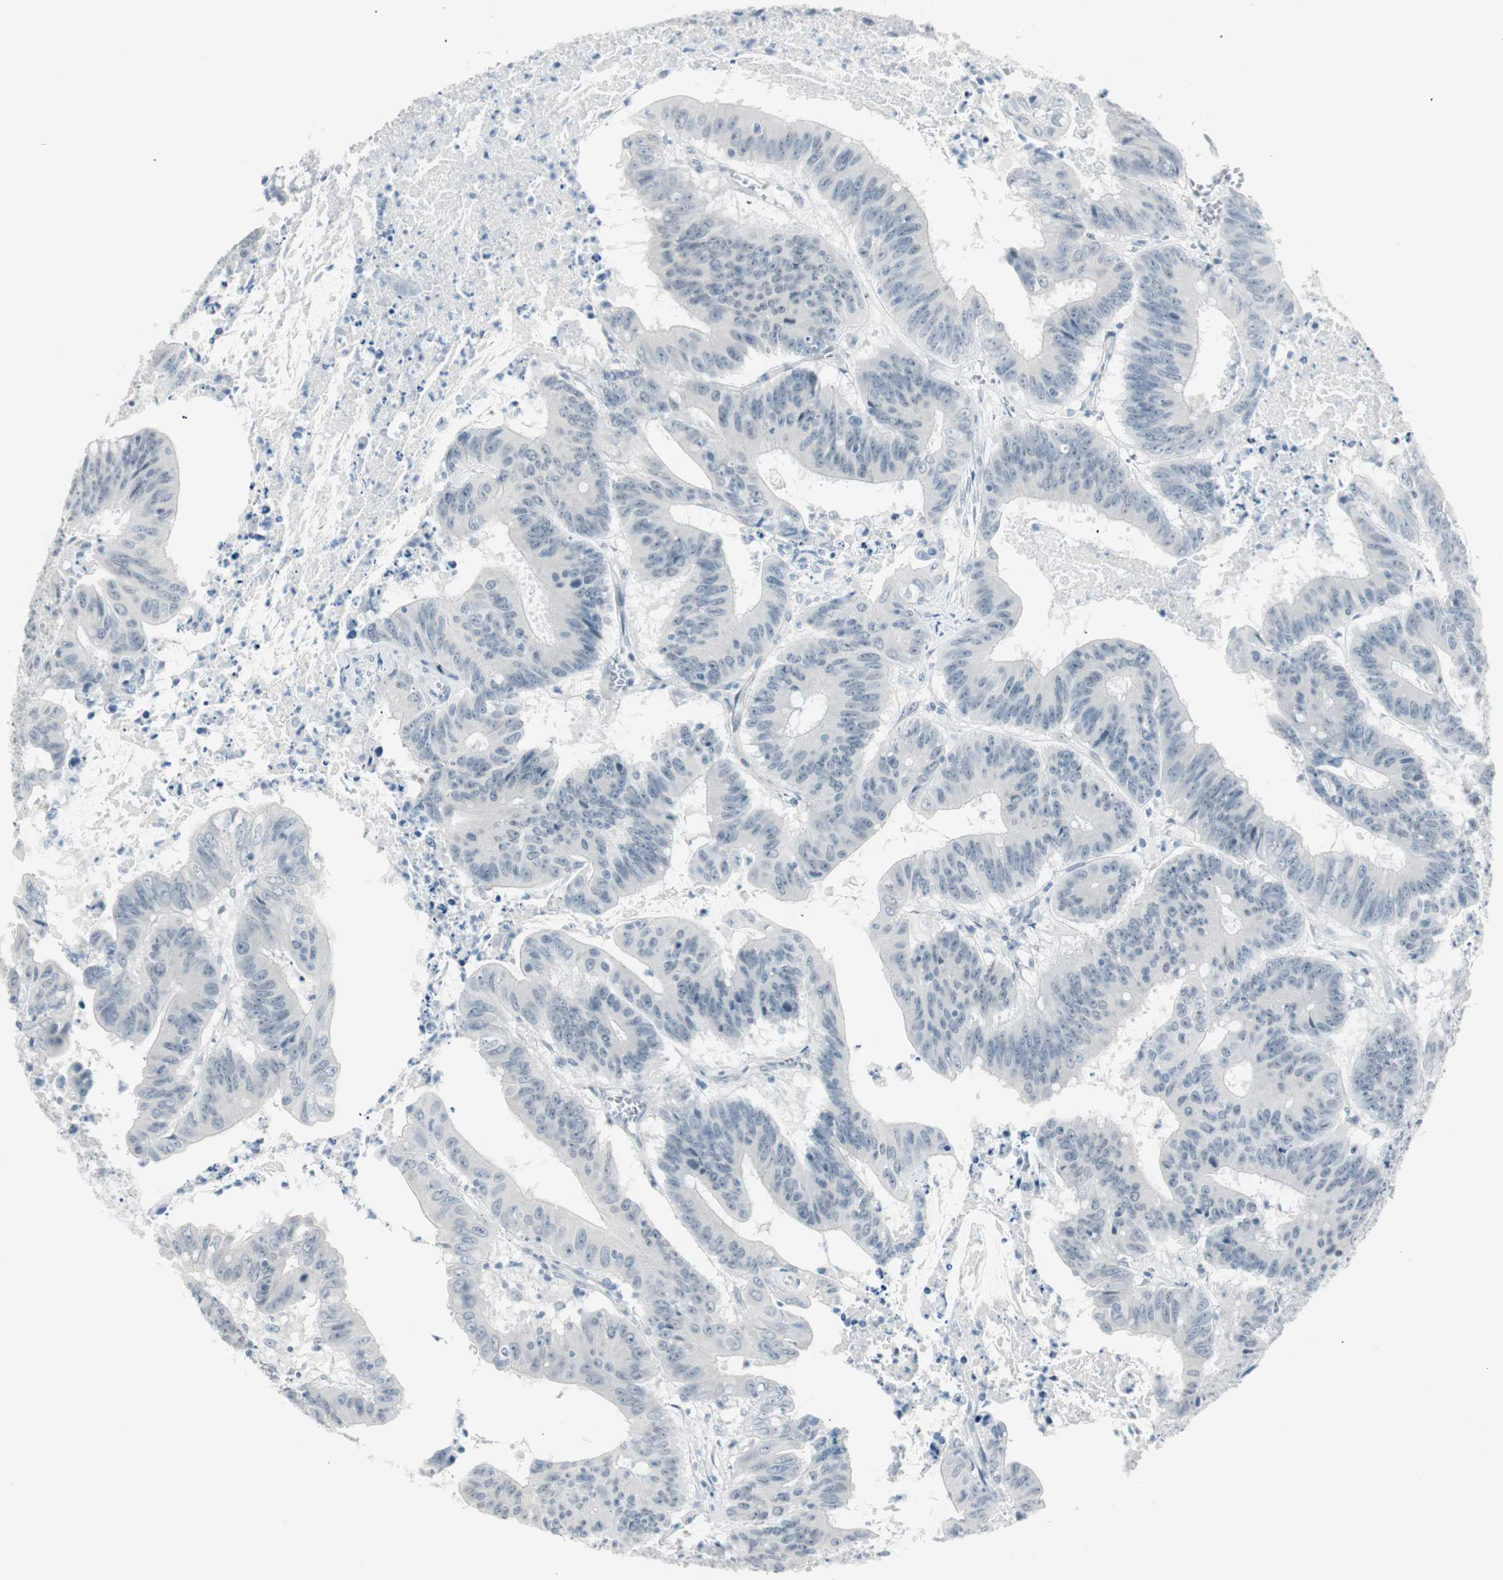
{"staining": {"intensity": "negative", "quantity": "none", "location": "none"}, "tissue": "colorectal cancer", "cell_type": "Tumor cells", "image_type": "cancer", "snomed": [{"axis": "morphology", "description": "Adenocarcinoma, NOS"}, {"axis": "topography", "description": "Colon"}], "caption": "An image of human adenocarcinoma (colorectal) is negative for staining in tumor cells.", "gene": "MLLT10", "patient": {"sex": "male", "age": 45}}